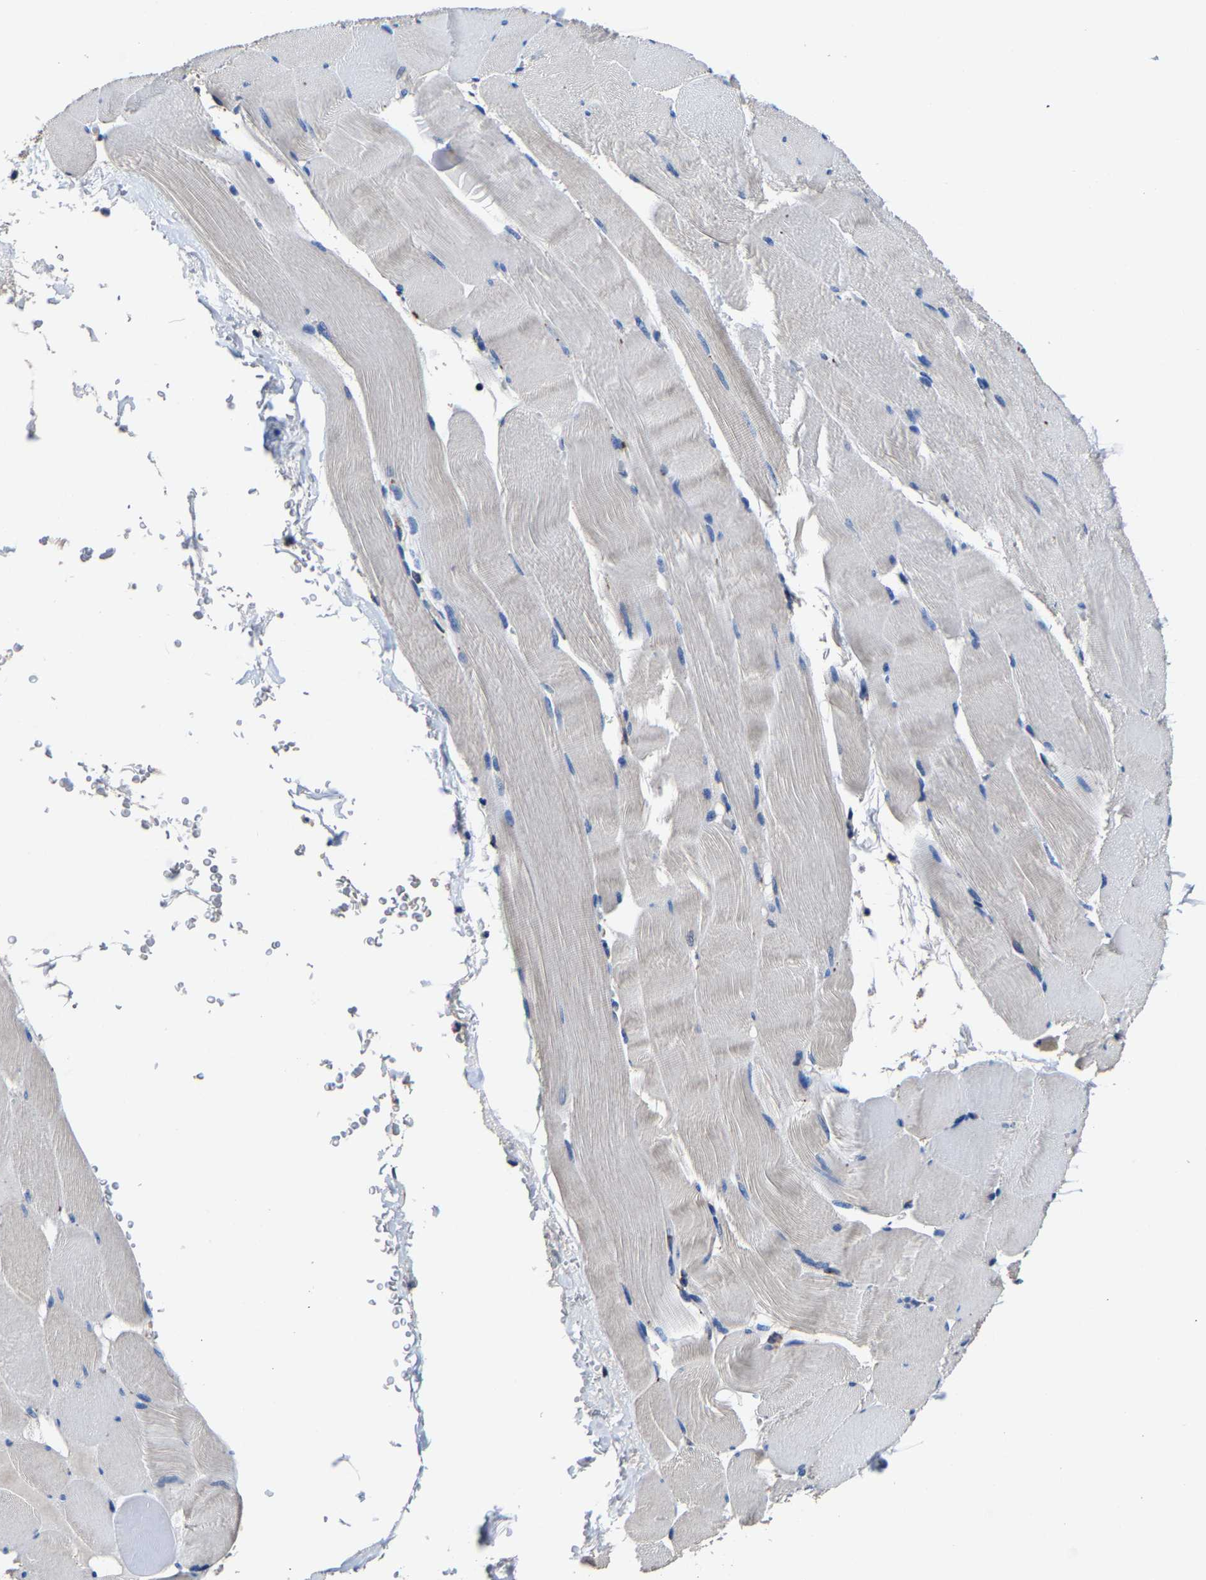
{"staining": {"intensity": "moderate", "quantity": "<25%", "location": "cytoplasmic/membranous"}, "tissue": "skeletal muscle", "cell_type": "Myocytes", "image_type": "normal", "snomed": [{"axis": "morphology", "description": "Normal tissue, NOS"}, {"axis": "topography", "description": "Skeletal muscle"}], "caption": "Myocytes reveal low levels of moderate cytoplasmic/membranous positivity in about <25% of cells in normal human skeletal muscle.", "gene": "ZCCHC7", "patient": {"sex": "male", "age": 62}}